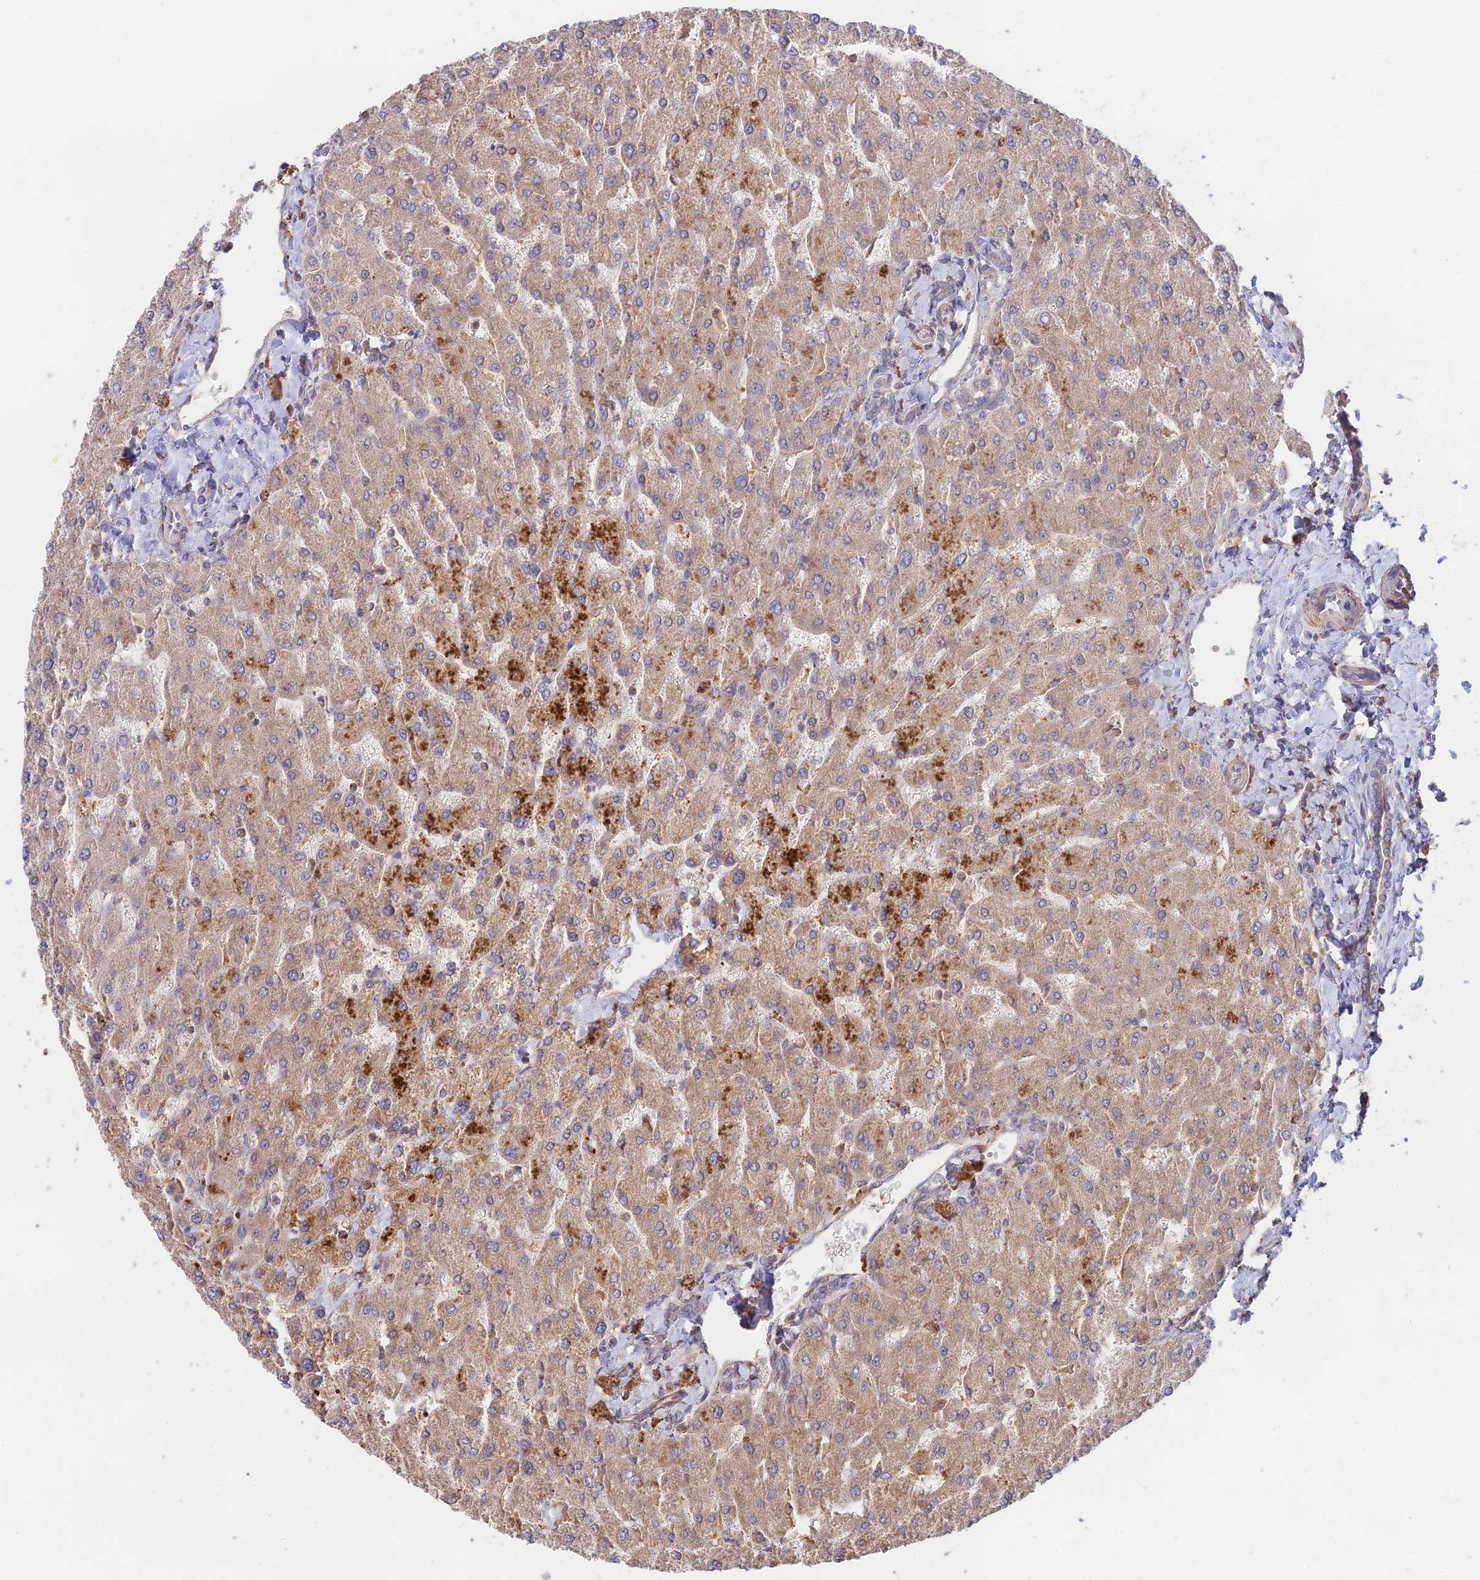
{"staining": {"intensity": "weak", "quantity": "25%-75%", "location": "cytoplasmic/membranous"}, "tissue": "liver", "cell_type": "Cholangiocytes", "image_type": "normal", "snomed": [{"axis": "morphology", "description": "Normal tissue, NOS"}, {"axis": "topography", "description": "Liver"}], "caption": "Weak cytoplasmic/membranous expression for a protein is seen in about 25%-75% of cholangiocytes of unremarkable liver using immunohistochemistry (IHC).", "gene": "CLCF1", "patient": {"sex": "male", "age": 55}}